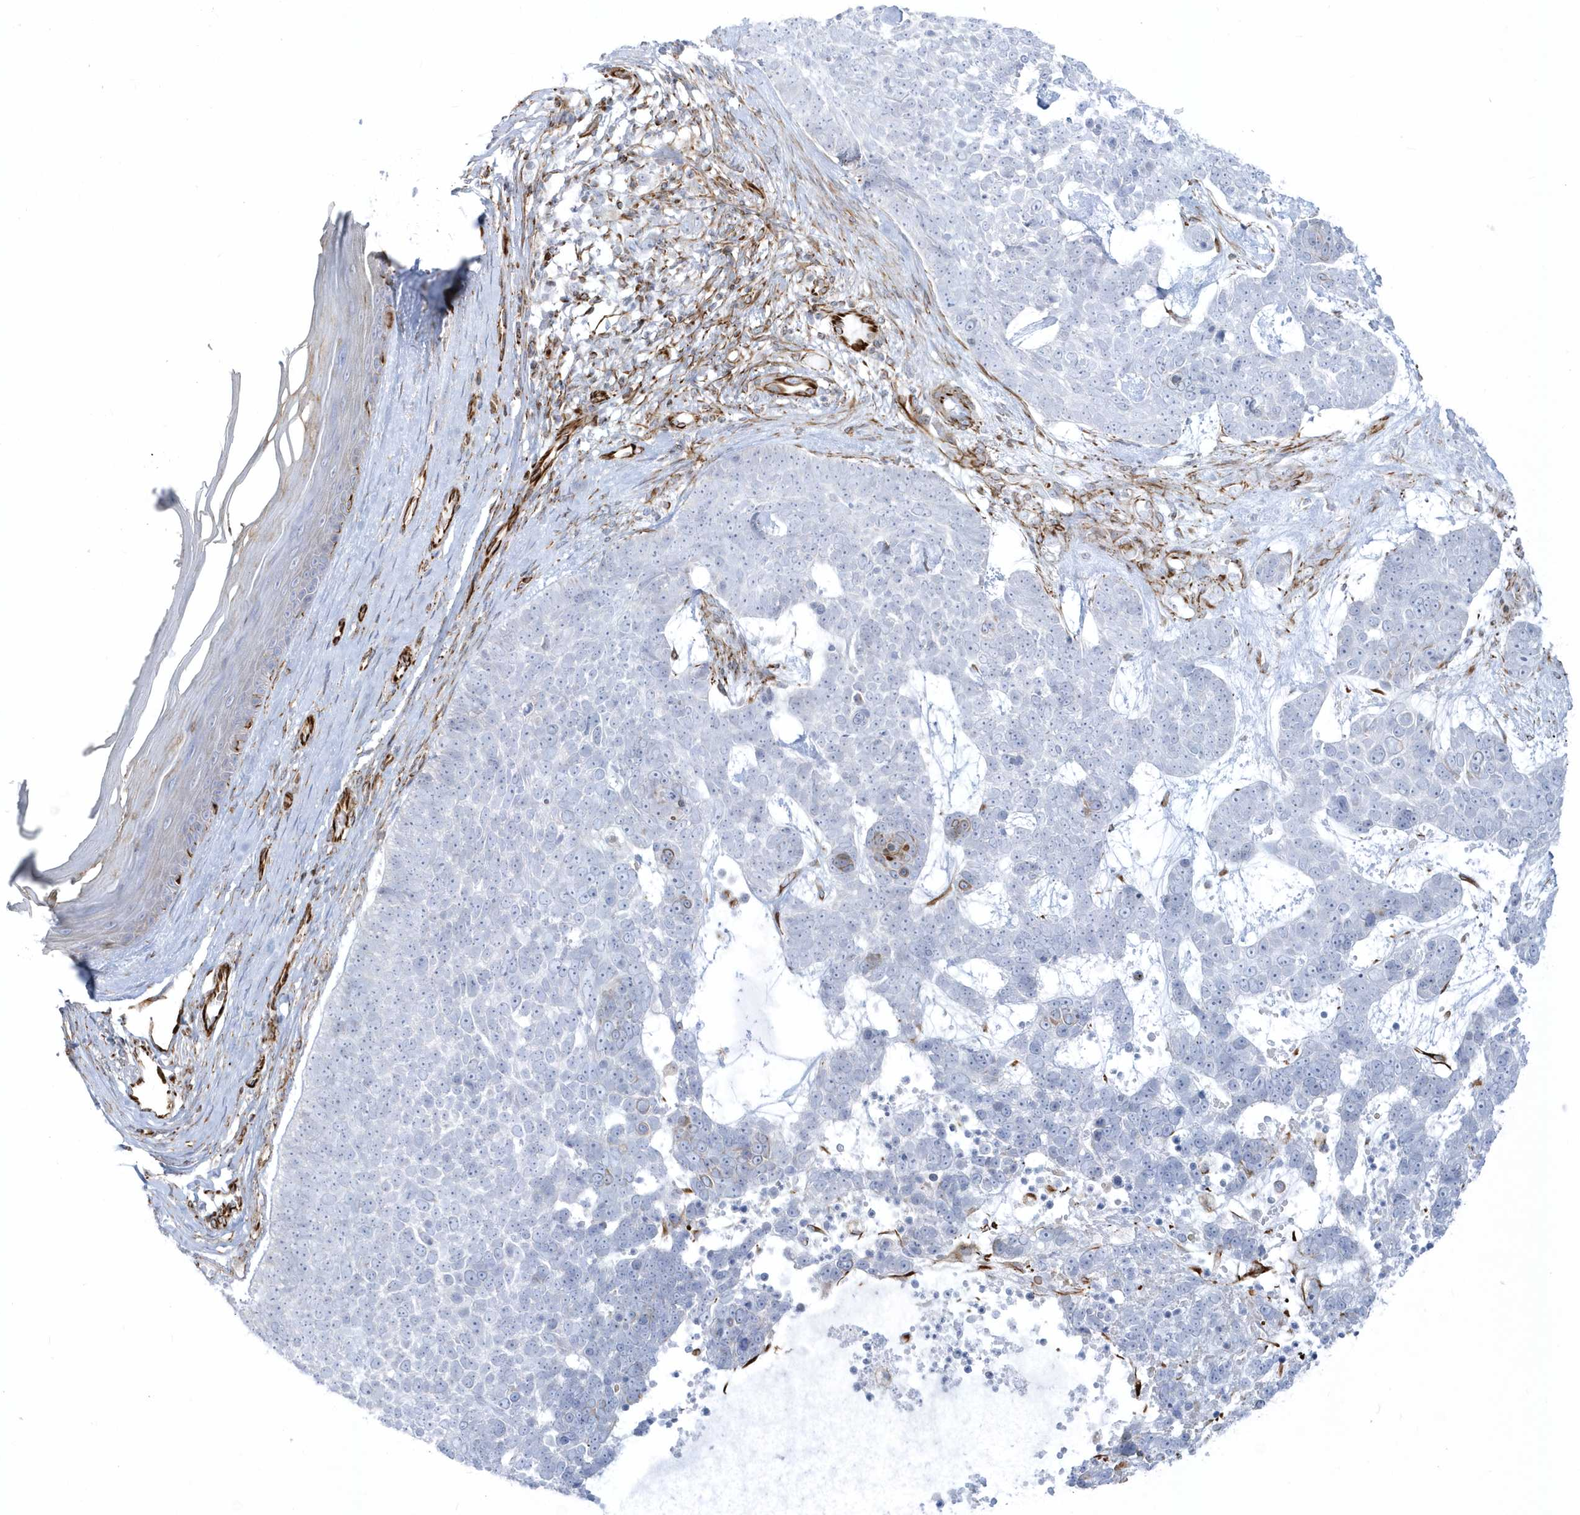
{"staining": {"intensity": "negative", "quantity": "none", "location": "none"}, "tissue": "skin cancer", "cell_type": "Tumor cells", "image_type": "cancer", "snomed": [{"axis": "morphology", "description": "Basal cell carcinoma"}, {"axis": "topography", "description": "Skin"}], "caption": "A micrograph of basal cell carcinoma (skin) stained for a protein exhibits no brown staining in tumor cells. The staining was performed using DAB to visualize the protein expression in brown, while the nuclei were stained in blue with hematoxylin (Magnification: 20x).", "gene": "PPIL6", "patient": {"sex": "female", "age": 81}}